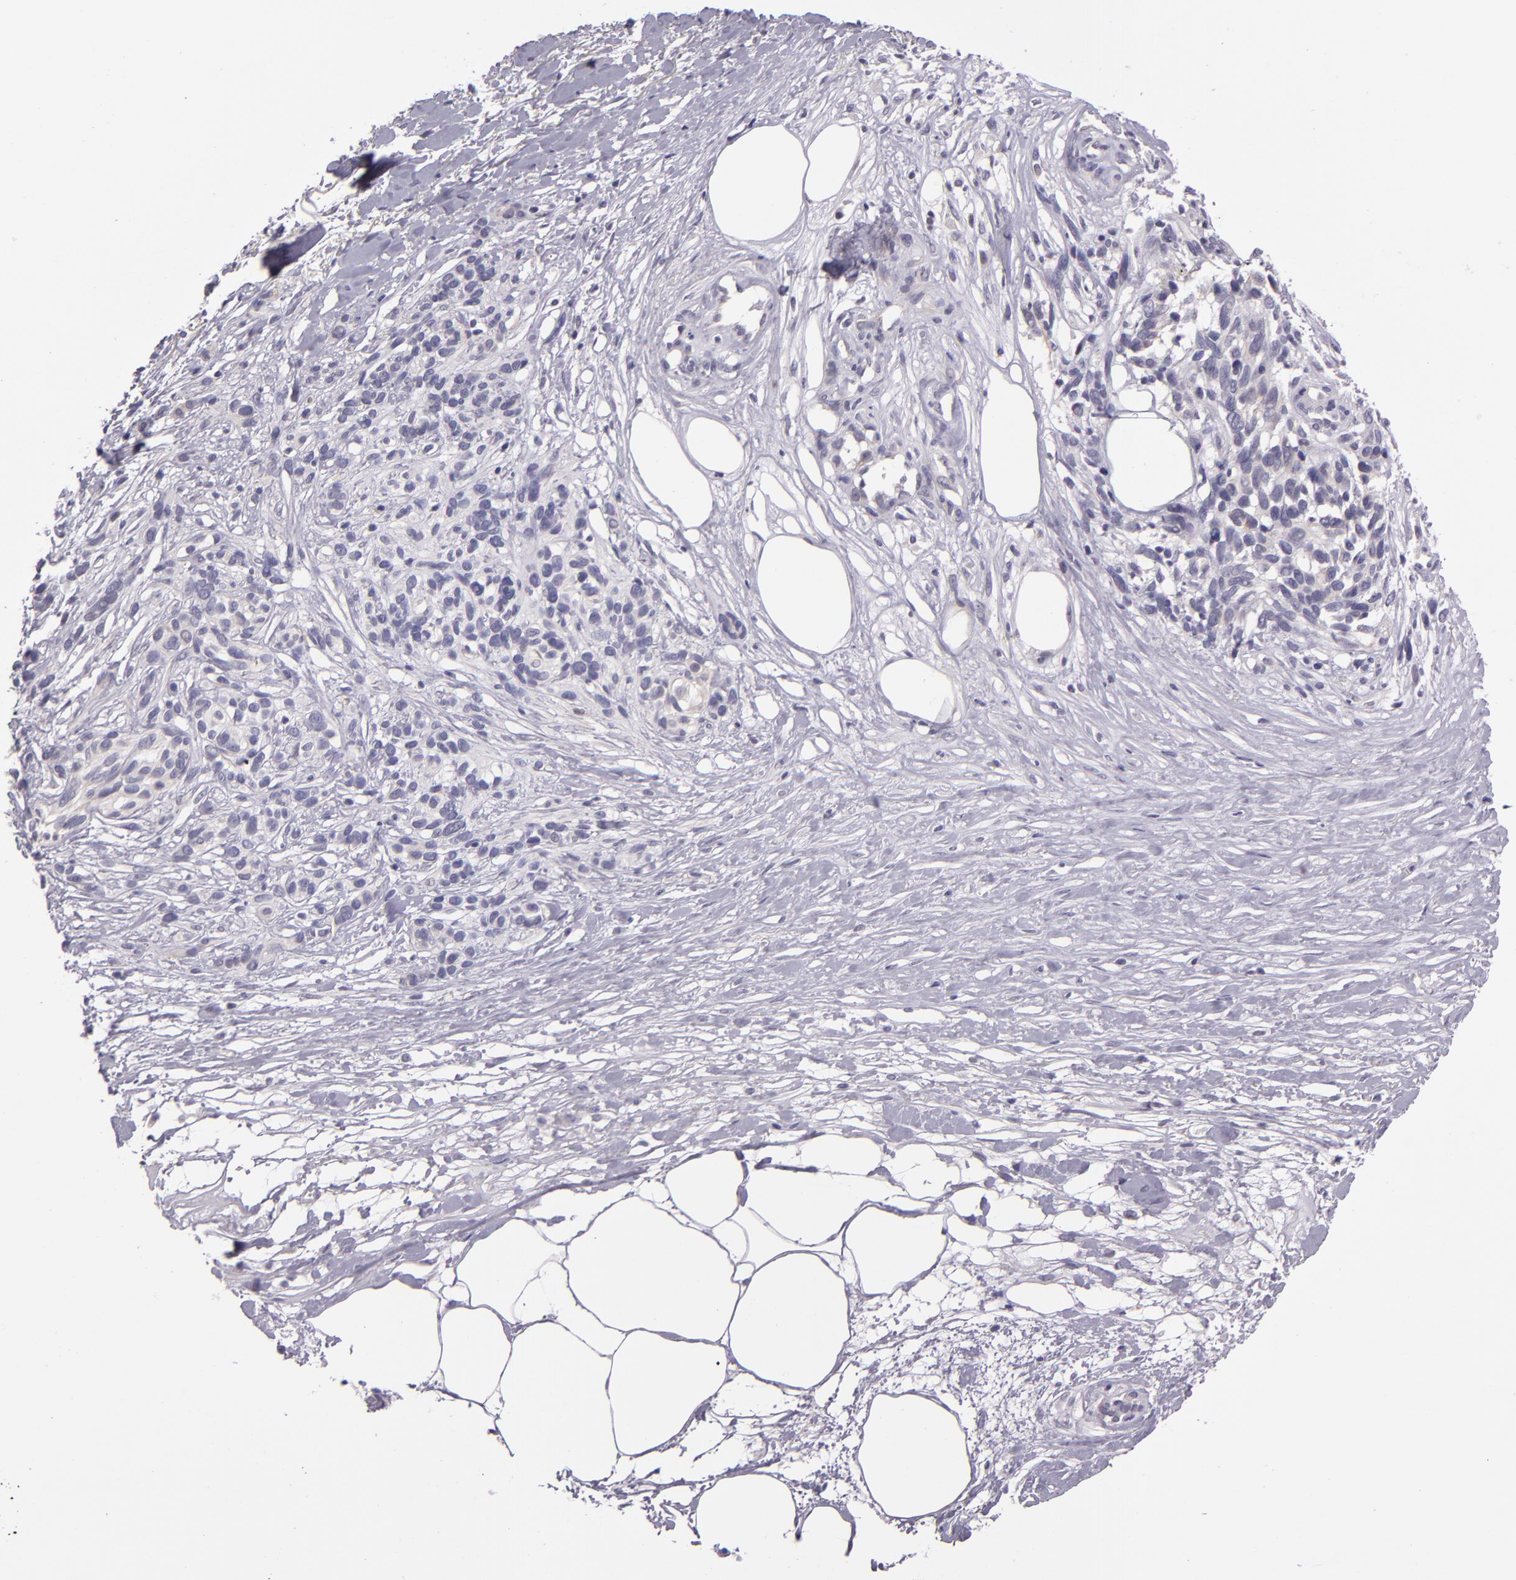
{"staining": {"intensity": "negative", "quantity": "none", "location": "none"}, "tissue": "melanoma", "cell_type": "Tumor cells", "image_type": "cancer", "snomed": [{"axis": "morphology", "description": "Malignant melanoma, NOS"}, {"axis": "topography", "description": "Skin"}], "caption": "This is a histopathology image of immunohistochemistry (IHC) staining of malignant melanoma, which shows no staining in tumor cells.", "gene": "SNCB", "patient": {"sex": "female", "age": 85}}